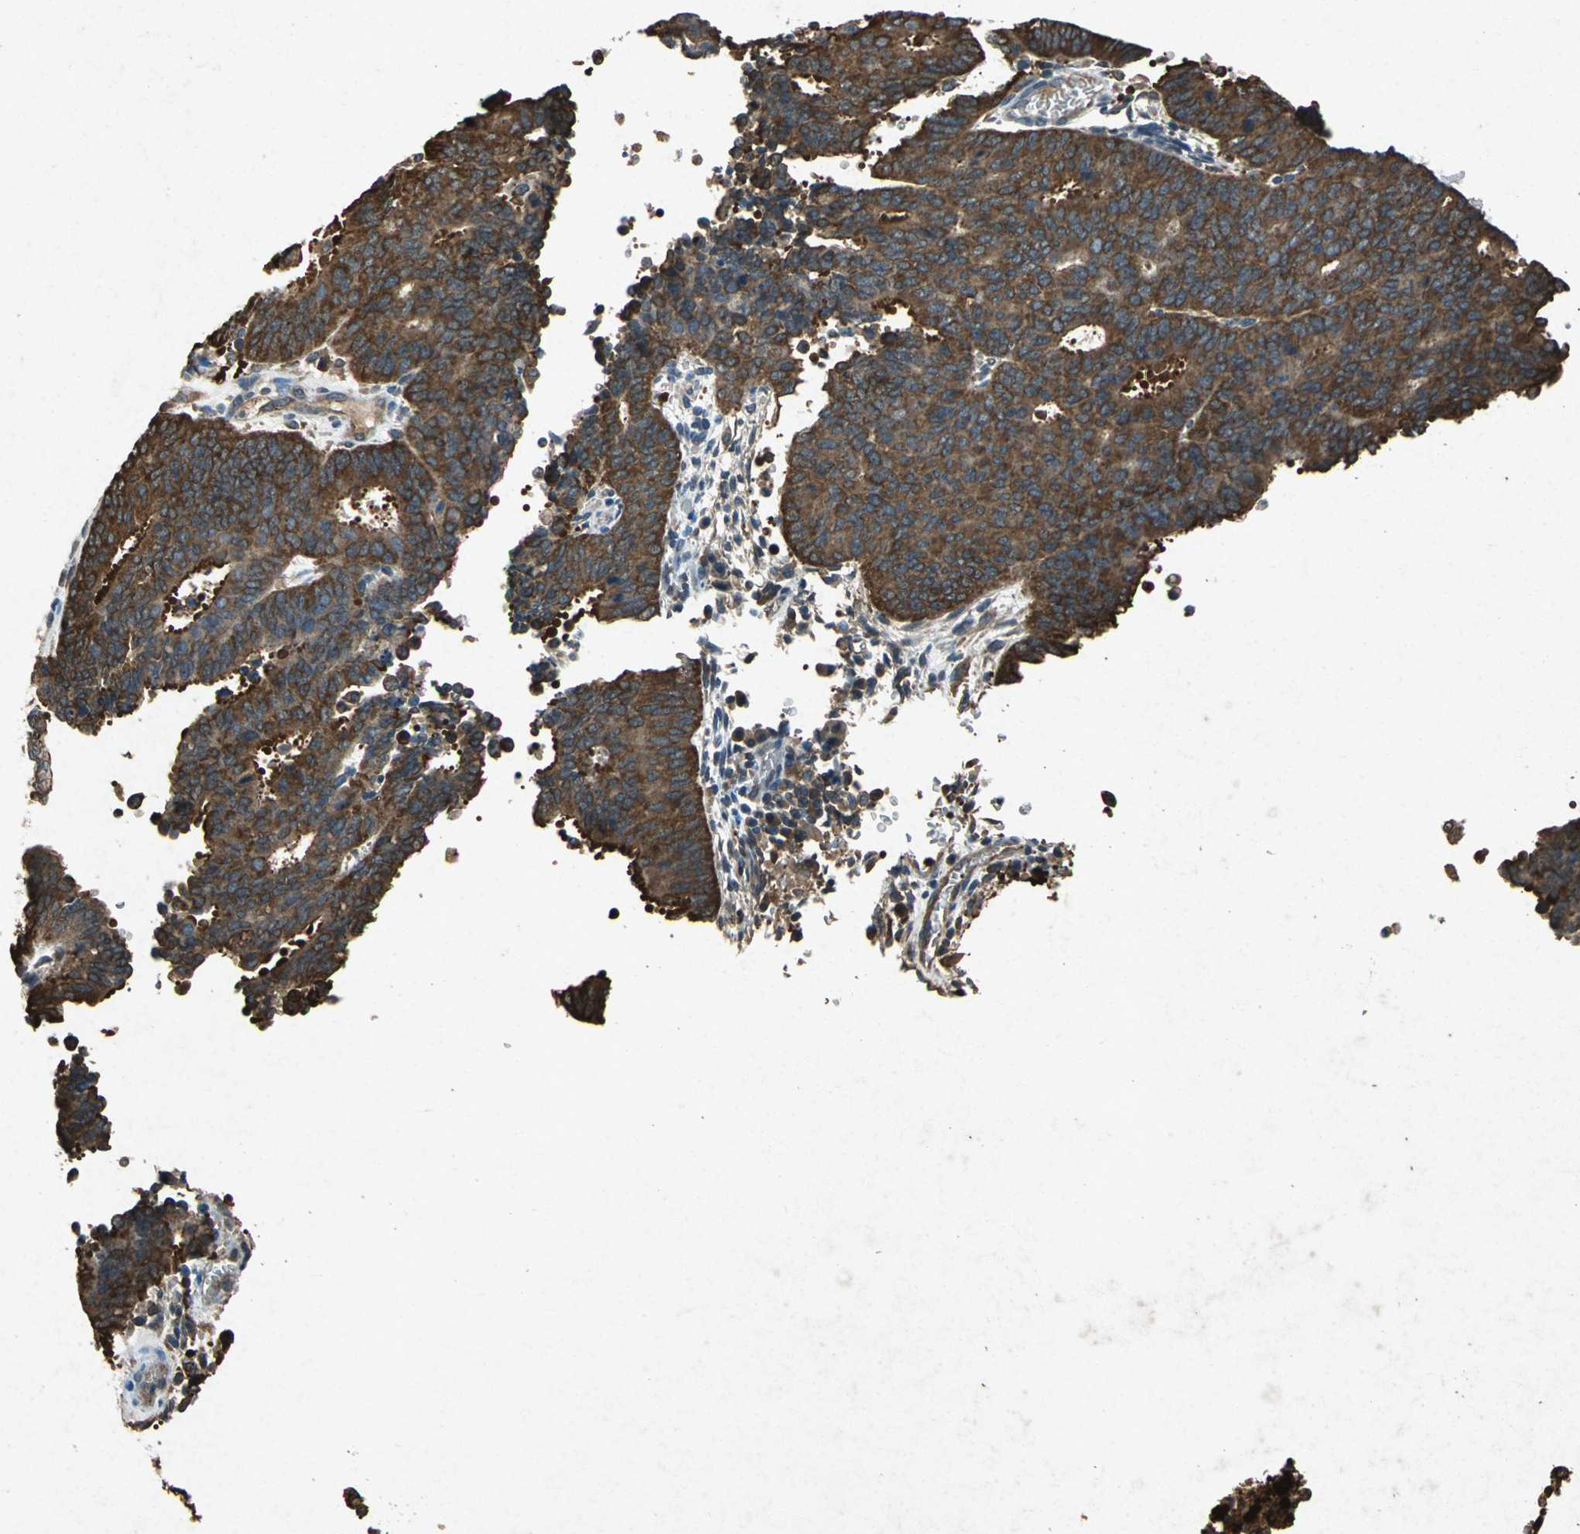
{"staining": {"intensity": "strong", "quantity": ">75%", "location": "cytoplasmic/membranous"}, "tissue": "cervical cancer", "cell_type": "Tumor cells", "image_type": "cancer", "snomed": [{"axis": "morphology", "description": "Adenocarcinoma, NOS"}, {"axis": "topography", "description": "Cervix"}], "caption": "Immunohistochemistry micrograph of human adenocarcinoma (cervical) stained for a protein (brown), which exhibits high levels of strong cytoplasmic/membranous expression in about >75% of tumor cells.", "gene": "HSP90AB1", "patient": {"sex": "female", "age": 44}}